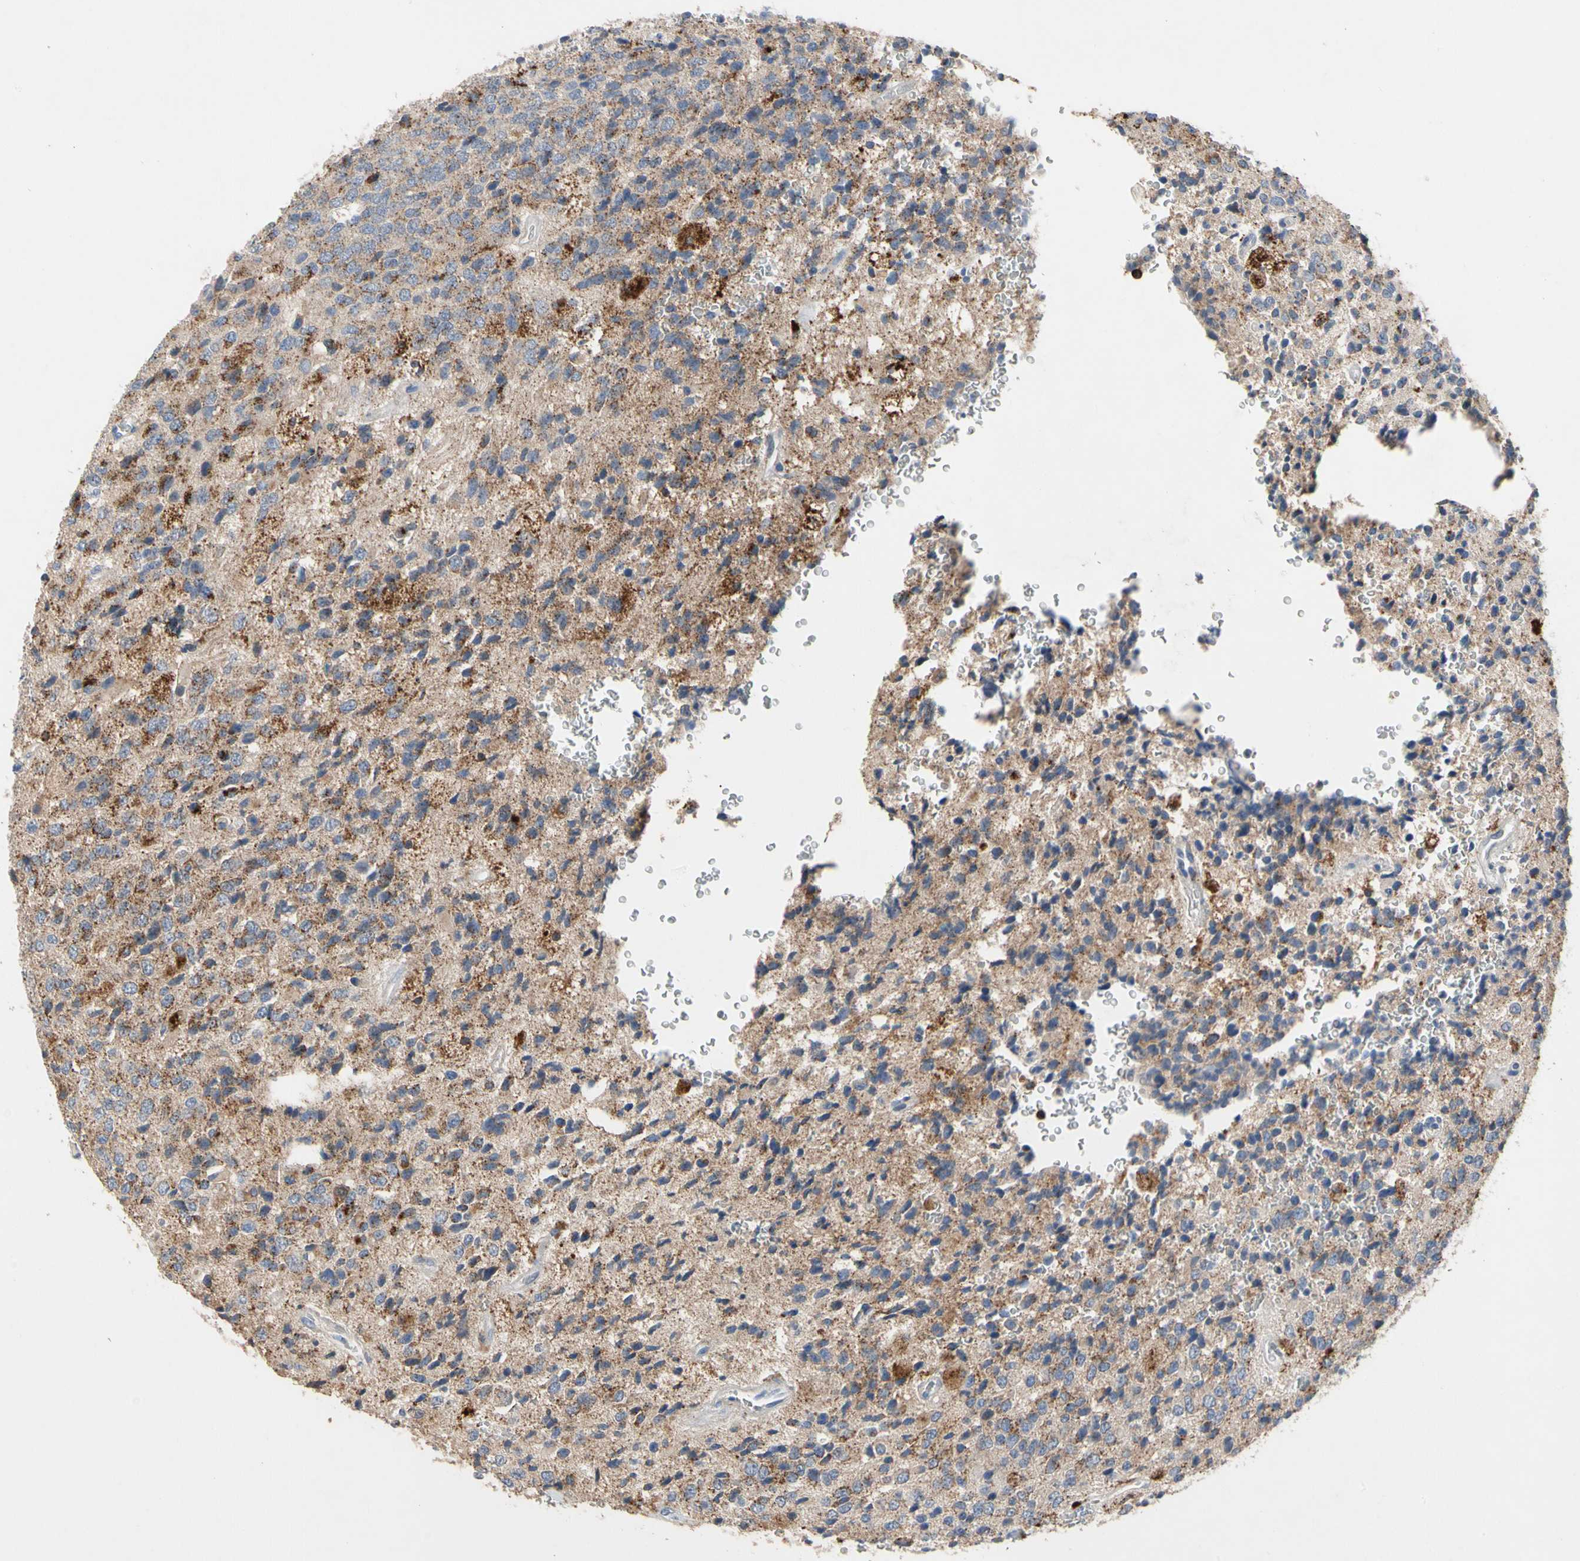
{"staining": {"intensity": "moderate", "quantity": "<25%", "location": "cytoplasmic/membranous"}, "tissue": "glioma", "cell_type": "Tumor cells", "image_type": "cancer", "snomed": [{"axis": "morphology", "description": "Glioma, malignant, High grade"}, {"axis": "topography", "description": "pancreas cauda"}], "caption": "The histopathology image displays immunohistochemical staining of high-grade glioma (malignant). There is moderate cytoplasmic/membranous staining is identified in approximately <25% of tumor cells. Nuclei are stained in blue.", "gene": "ADA2", "patient": {"sex": "male", "age": 60}}